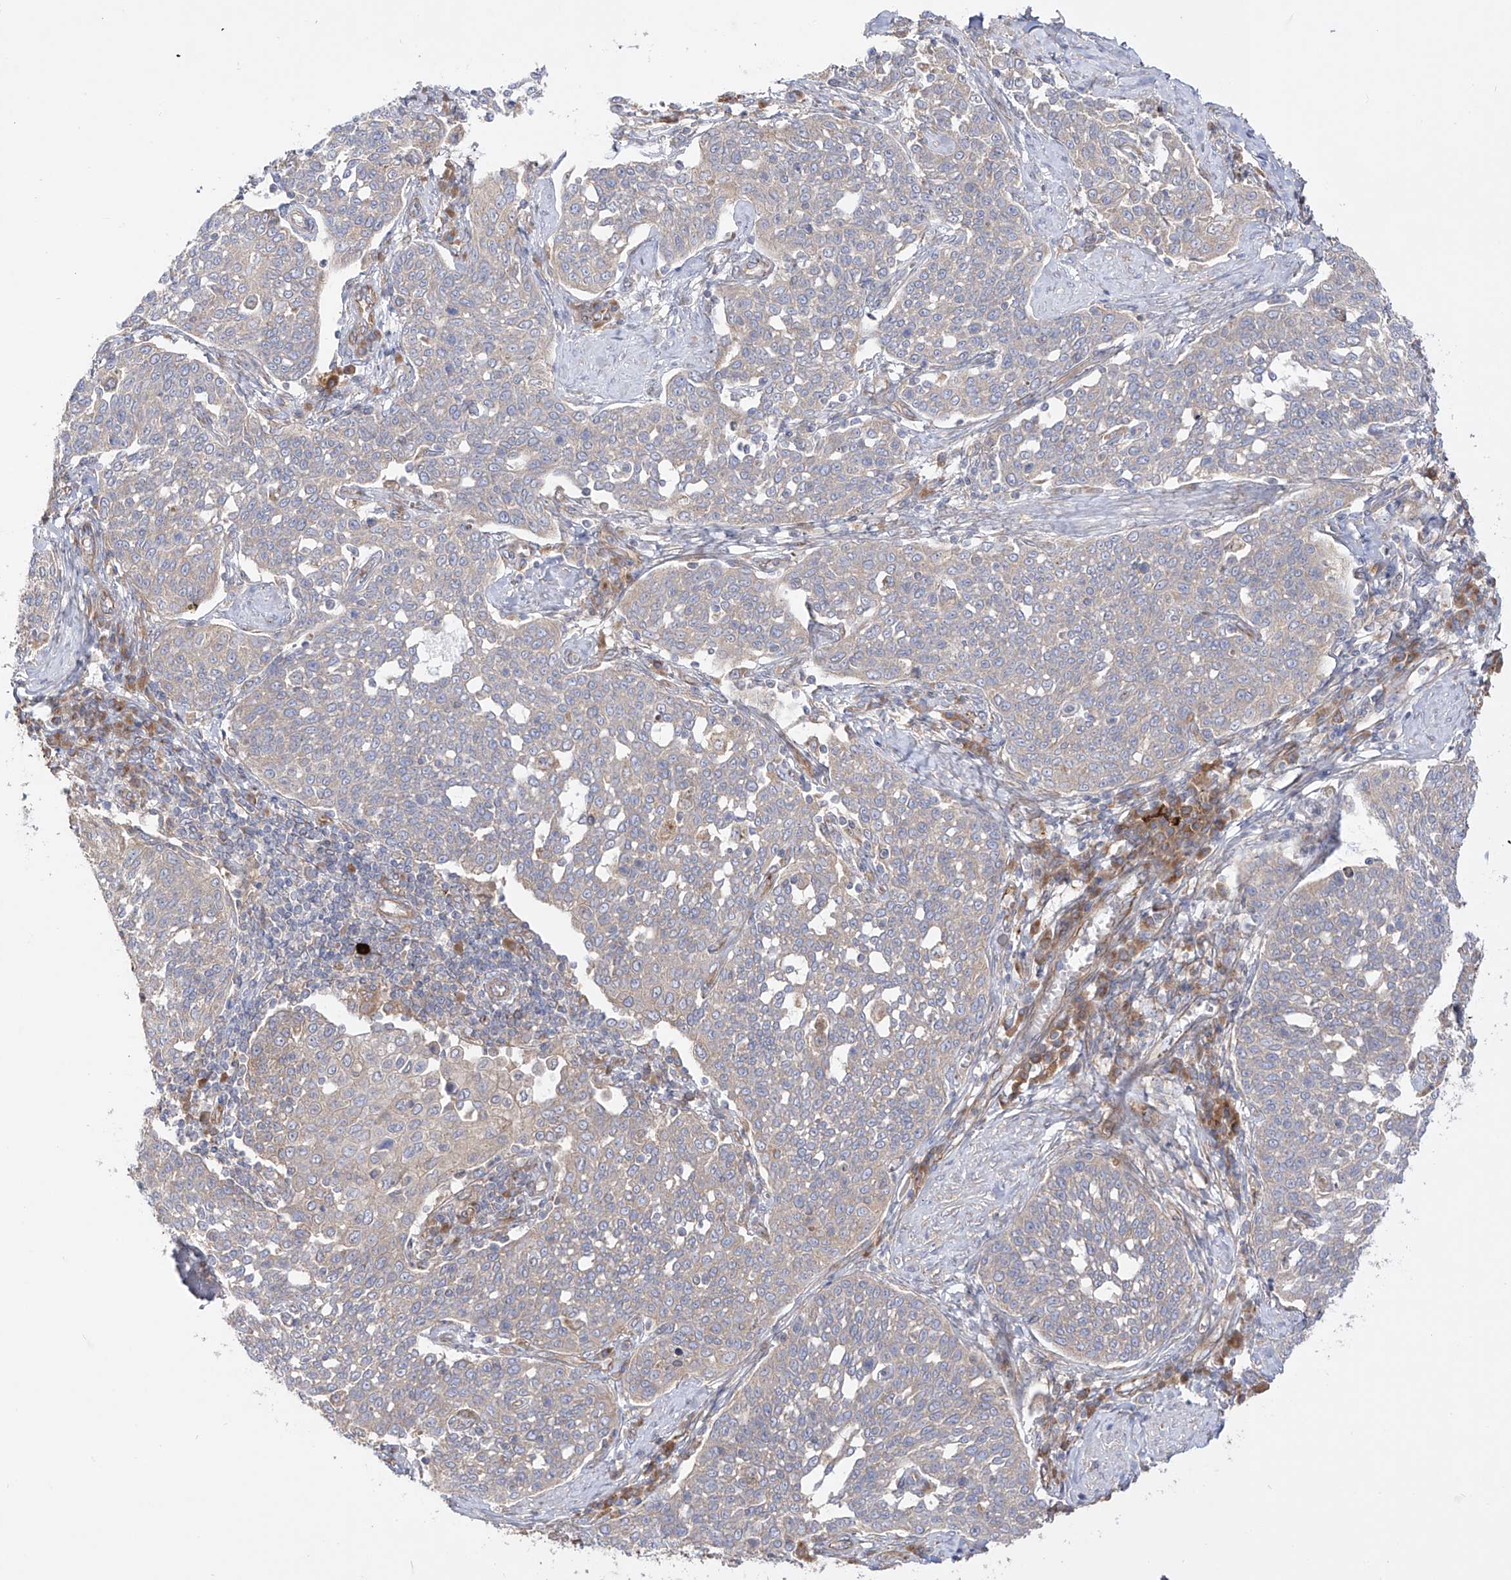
{"staining": {"intensity": "negative", "quantity": "none", "location": "none"}, "tissue": "cervical cancer", "cell_type": "Tumor cells", "image_type": "cancer", "snomed": [{"axis": "morphology", "description": "Squamous cell carcinoma, NOS"}, {"axis": "topography", "description": "Cervix"}], "caption": "Tumor cells show no significant protein positivity in cervical cancer. The staining is performed using DAB brown chromogen with nuclei counter-stained in using hematoxylin.", "gene": "YKT6", "patient": {"sex": "female", "age": 34}}